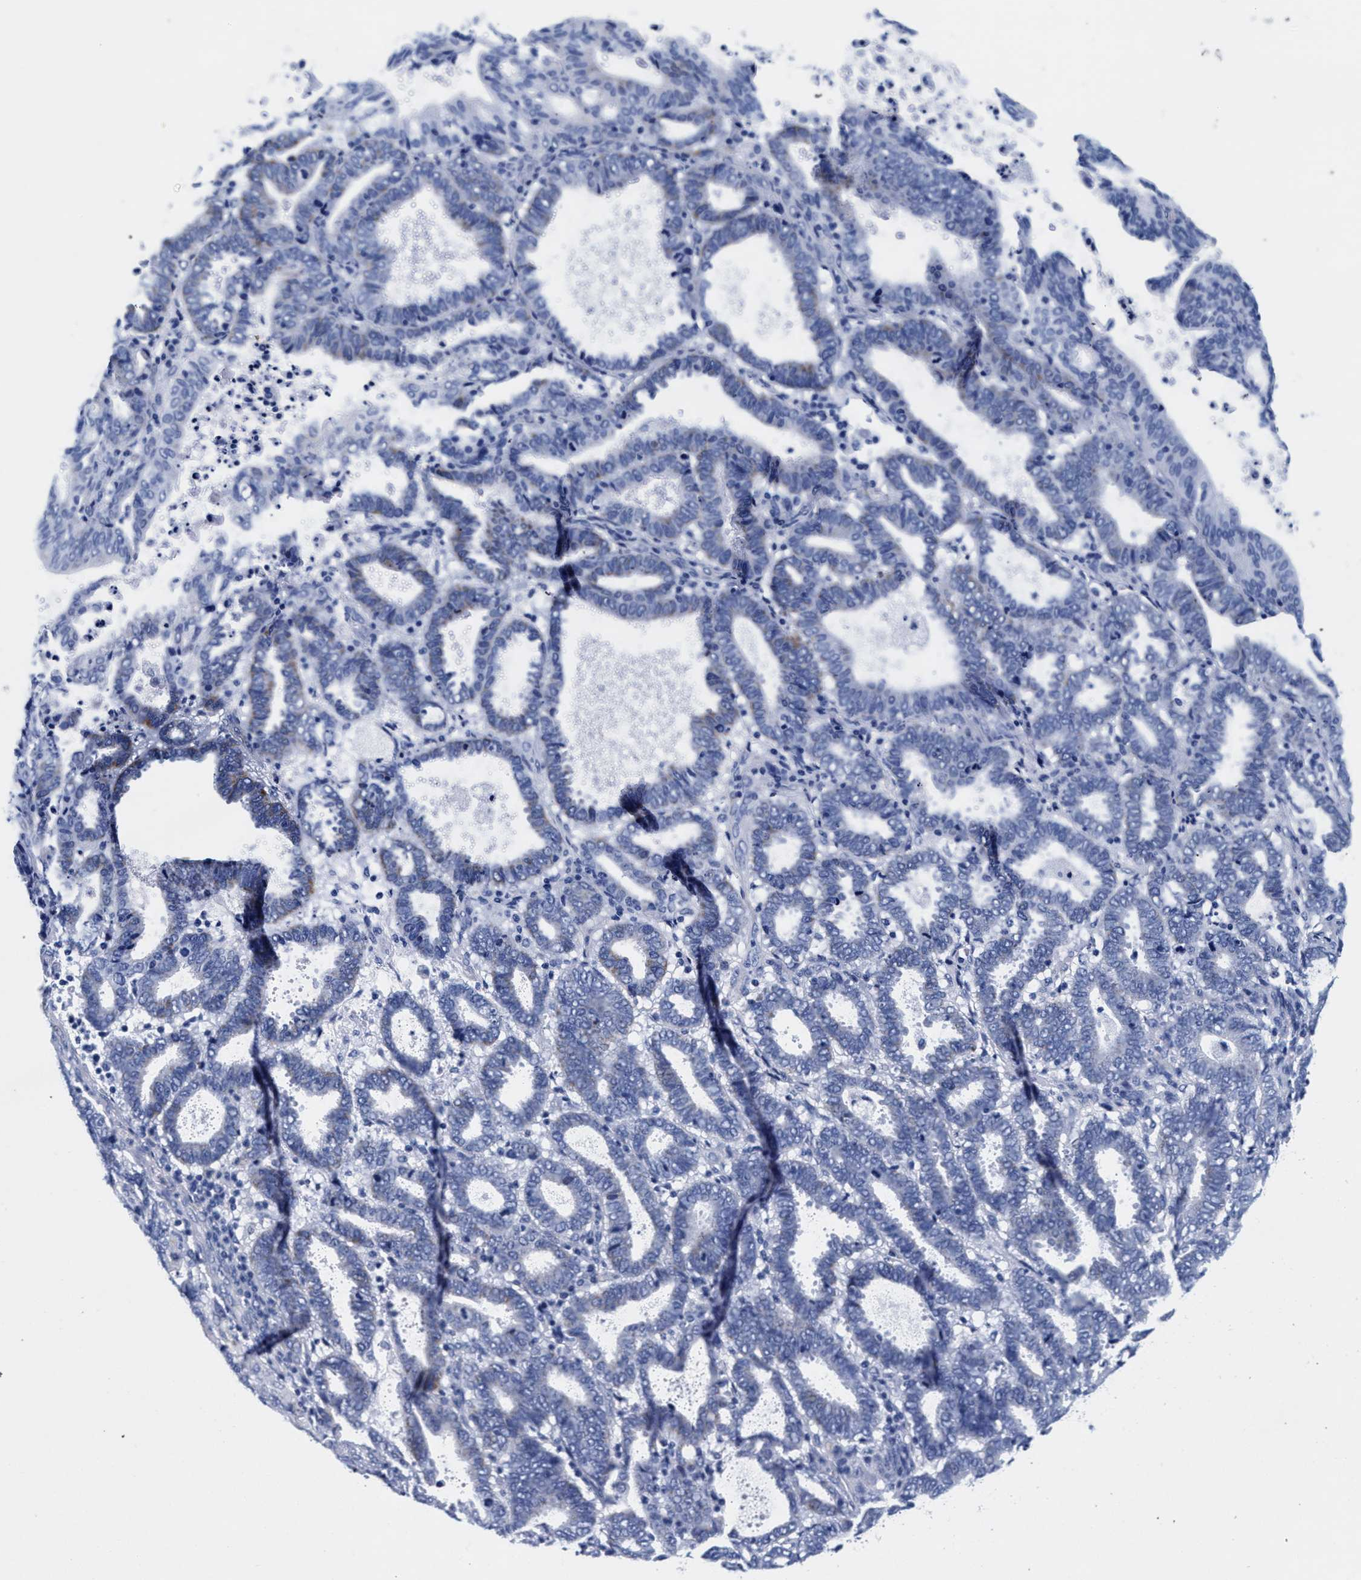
{"staining": {"intensity": "negative", "quantity": "none", "location": "none"}, "tissue": "endometrial cancer", "cell_type": "Tumor cells", "image_type": "cancer", "snomed": [{"axis": "morphology", "description": "Adenocarcinoma, NOS"}, {"axis": "topography", "description": "Uterus"}], "caption": "Endometrial cancer (adenocarcinoma) was stained to show a protein in brown. There is no significant expression in tumor cells.", "gene": "RAB3B", "patient": {"sex": "female", "age": 83}}